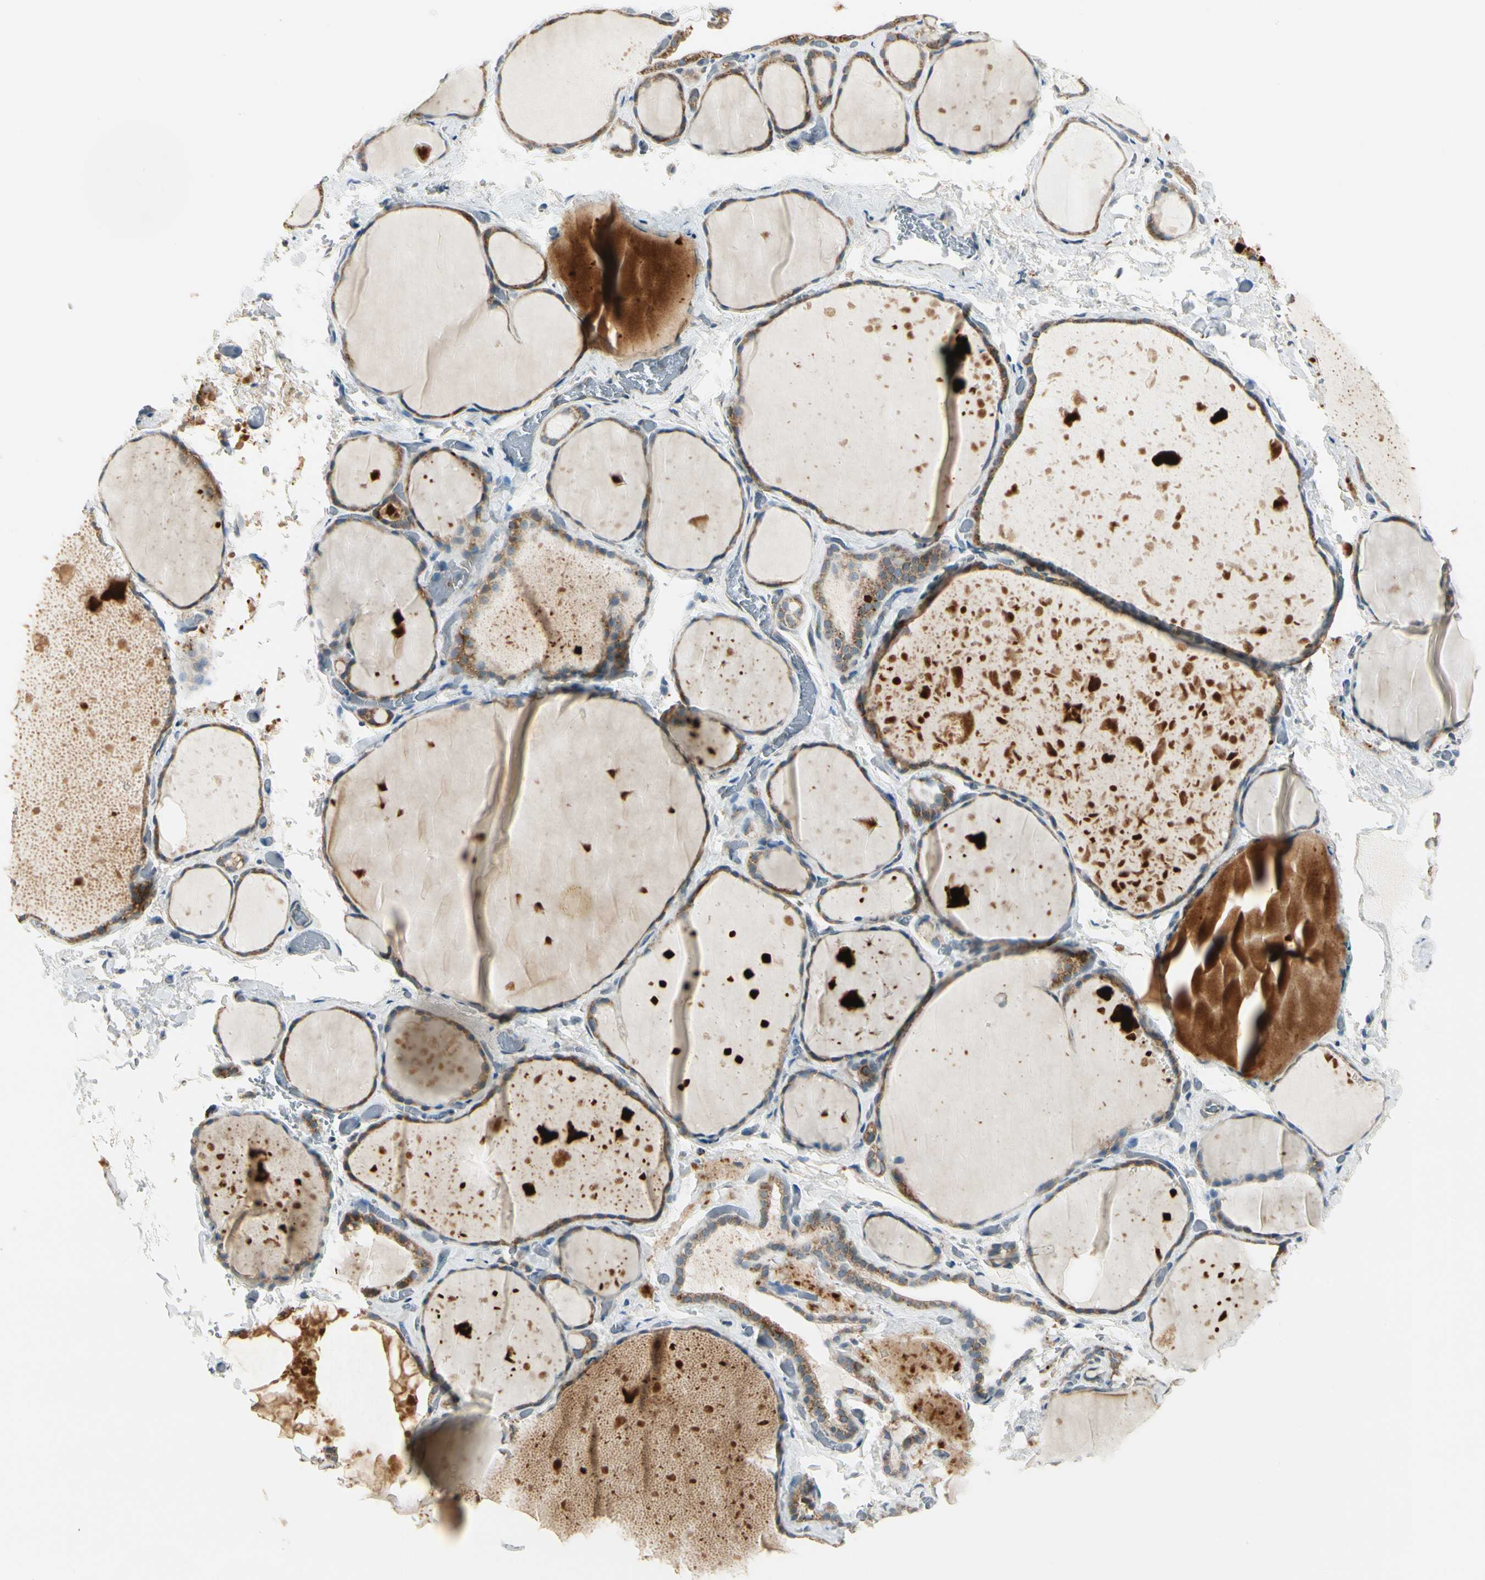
{"staining": {"intensity": "moderate", "quantity": "25%-75%", "location": "cytoplasmic/membranous"}, "tissue": "thyroid gland", "cell_type": "Glandular cells", "image_type": "normal", "snomed": [{"axis": "morphology", "description": "Normal tissue, NOS"}, {"axis": "topography", "description": "Thyroid gland"}], "caption": "Immunohistochemical staining of unremarkable thyroid gland reveals moderate cytoplasmic/membranous protein staining in about 25%-75% of glandular cells. (DAB IHC with brightfield microscopy, high magnification).", "gene": "EPHB3", "patient": {"sex": "male", "age": 76}}